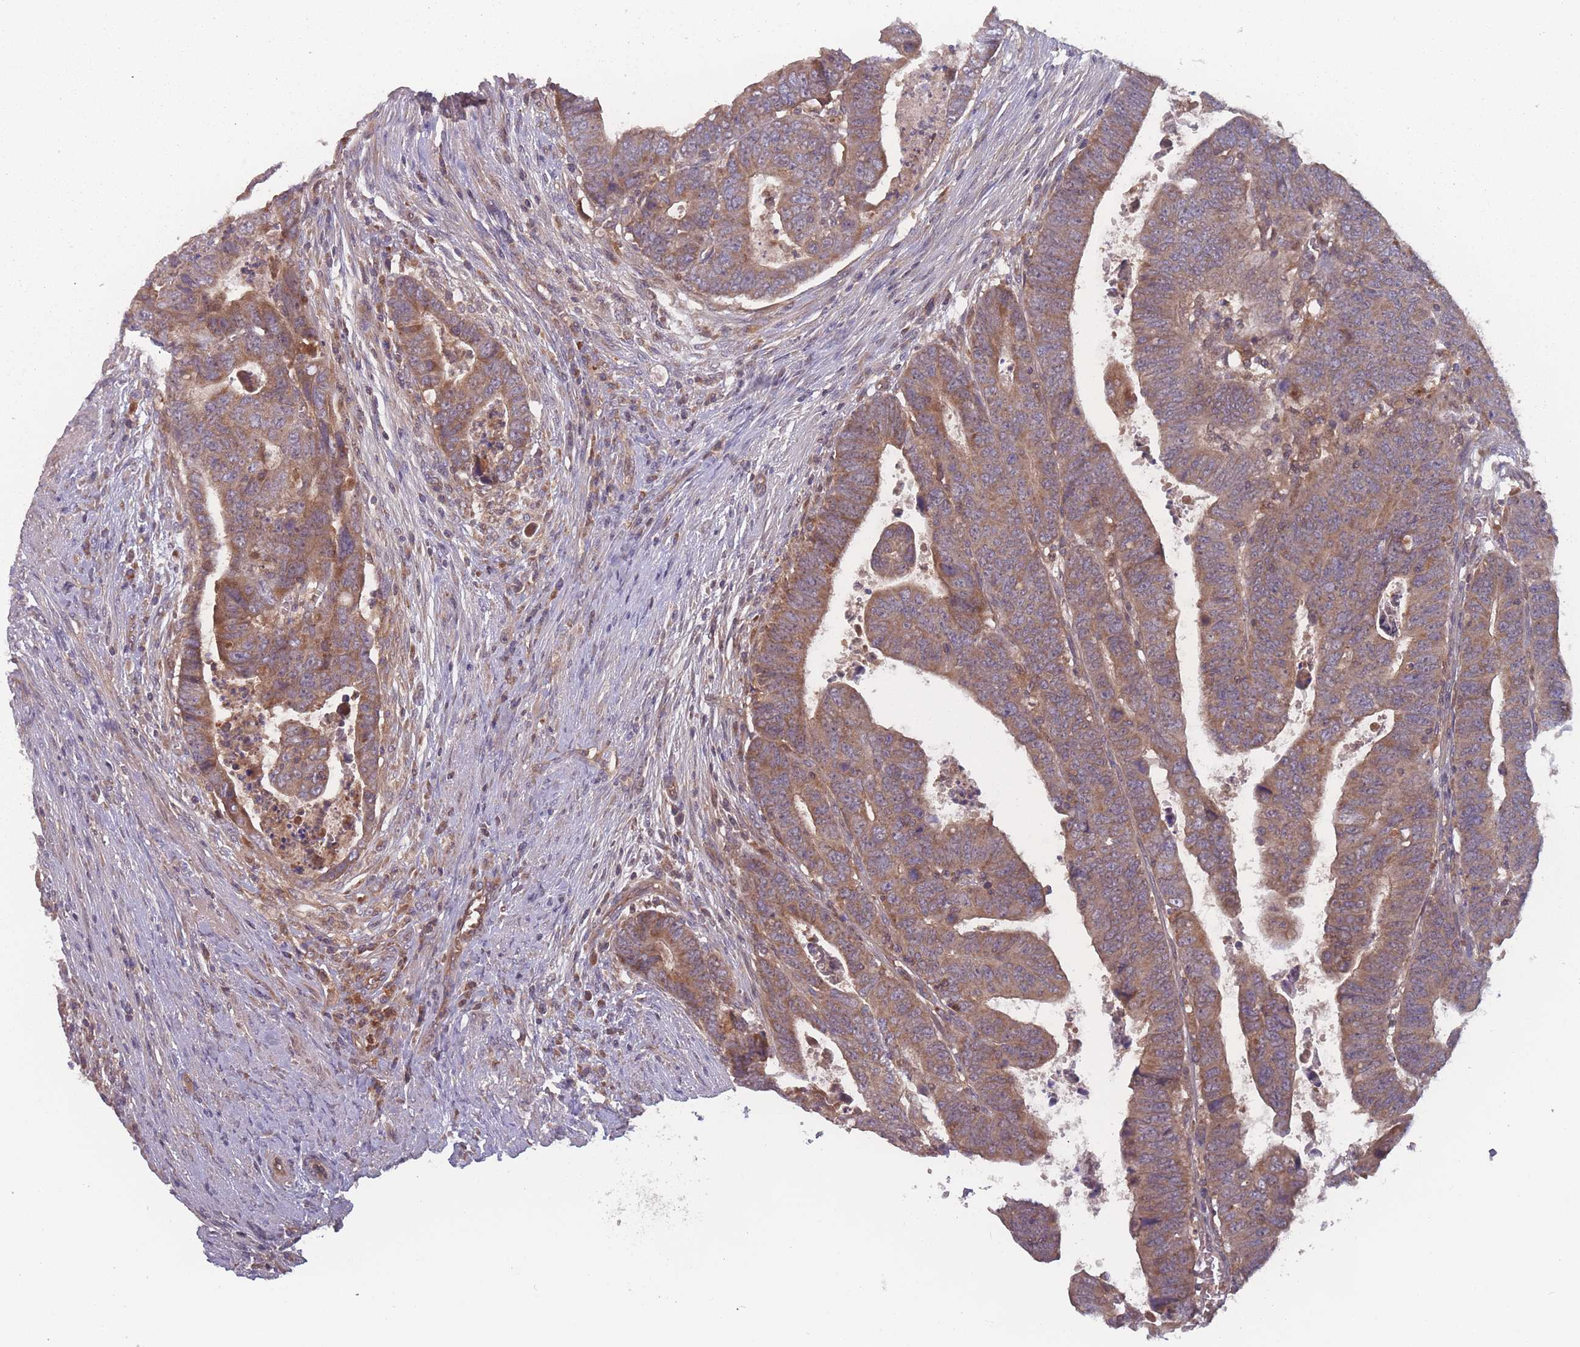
{"staining": {"intensity": "moderate", "quantity": ">75%", "location": "cytoplasmic/membranous"}, "tissue": "colorectal cancer", "cell_type": "Tumor cells", "image_type": "cancer", "snomed": [{"axis": "morphology", "description": "Normal tissue, NOS"}, {"axis": "morphology", "description": "Adenocarcinoma, NOS"}, {"axis": "topography", "description": "Rectum"}], "caption": "Protein staining reveals moderate cytoplasmic/membranous staining in approximately >75% of tumor cells in colorectal cancer (adenocarcinoma).", "gene": "ATP5MG", "patient": {"sex": "female", "age": 65}}